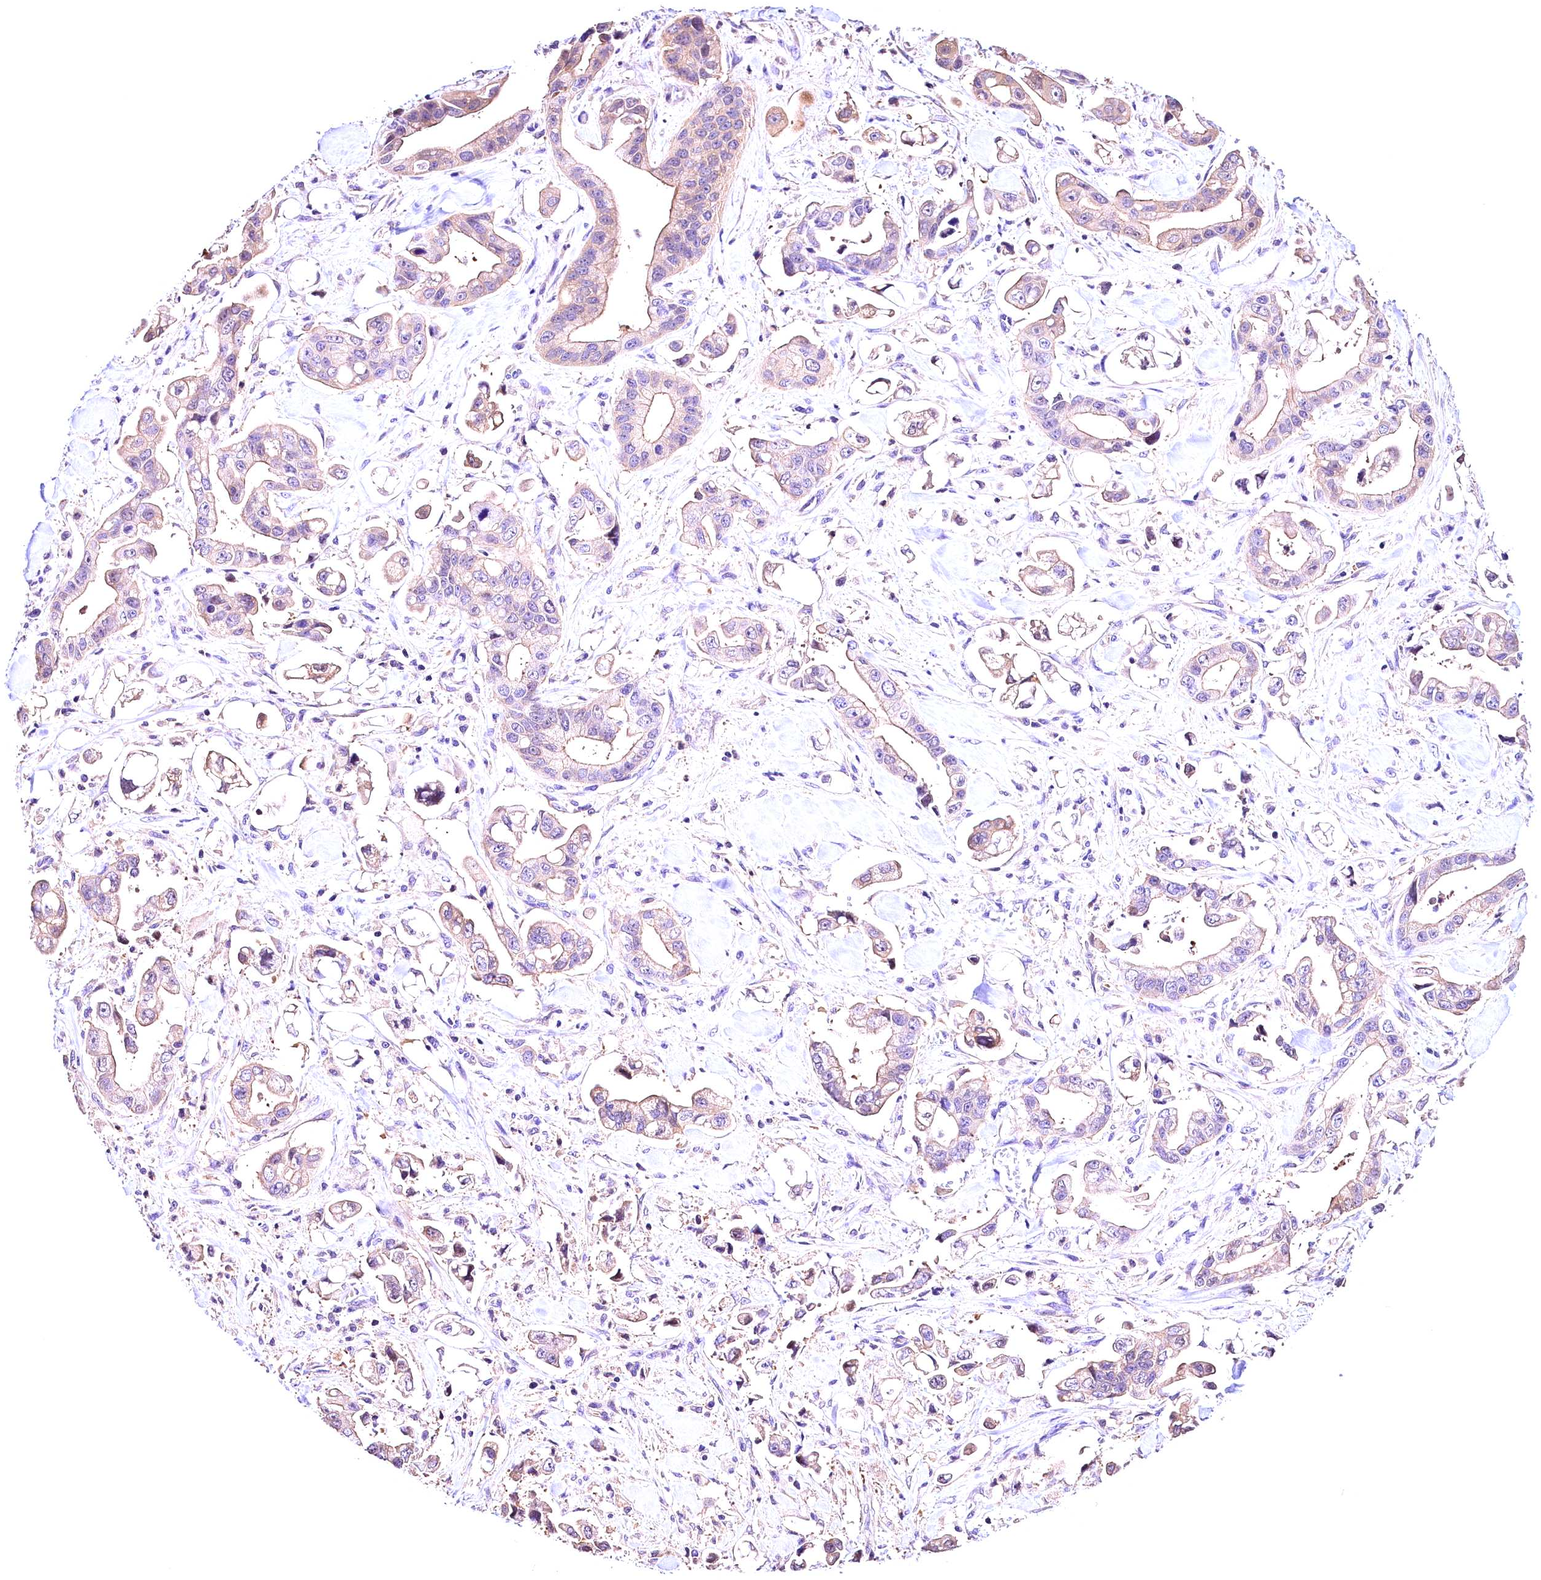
{"staining": {"intensity": "weak", "quantity": "<25%", "location": "cytoplasmic/membranous"}, "tissue": "stomach cancer", "cell_type": "Tumor cells", "image_type": "cancer", "snomed": [{"axis": "morphology", "description": "Adenocarcinoma, NOS"}, {"axis": "topography", "description": "Stomach"}], "caption": "Tumor cells show no significant positivity in stomach cancer (adenocarcinoma). (Immunohistochemistry, brightfield microscopy, high magnification).", "gene": "ARMC6", "patient": {"sex": "male", "age": 62}}